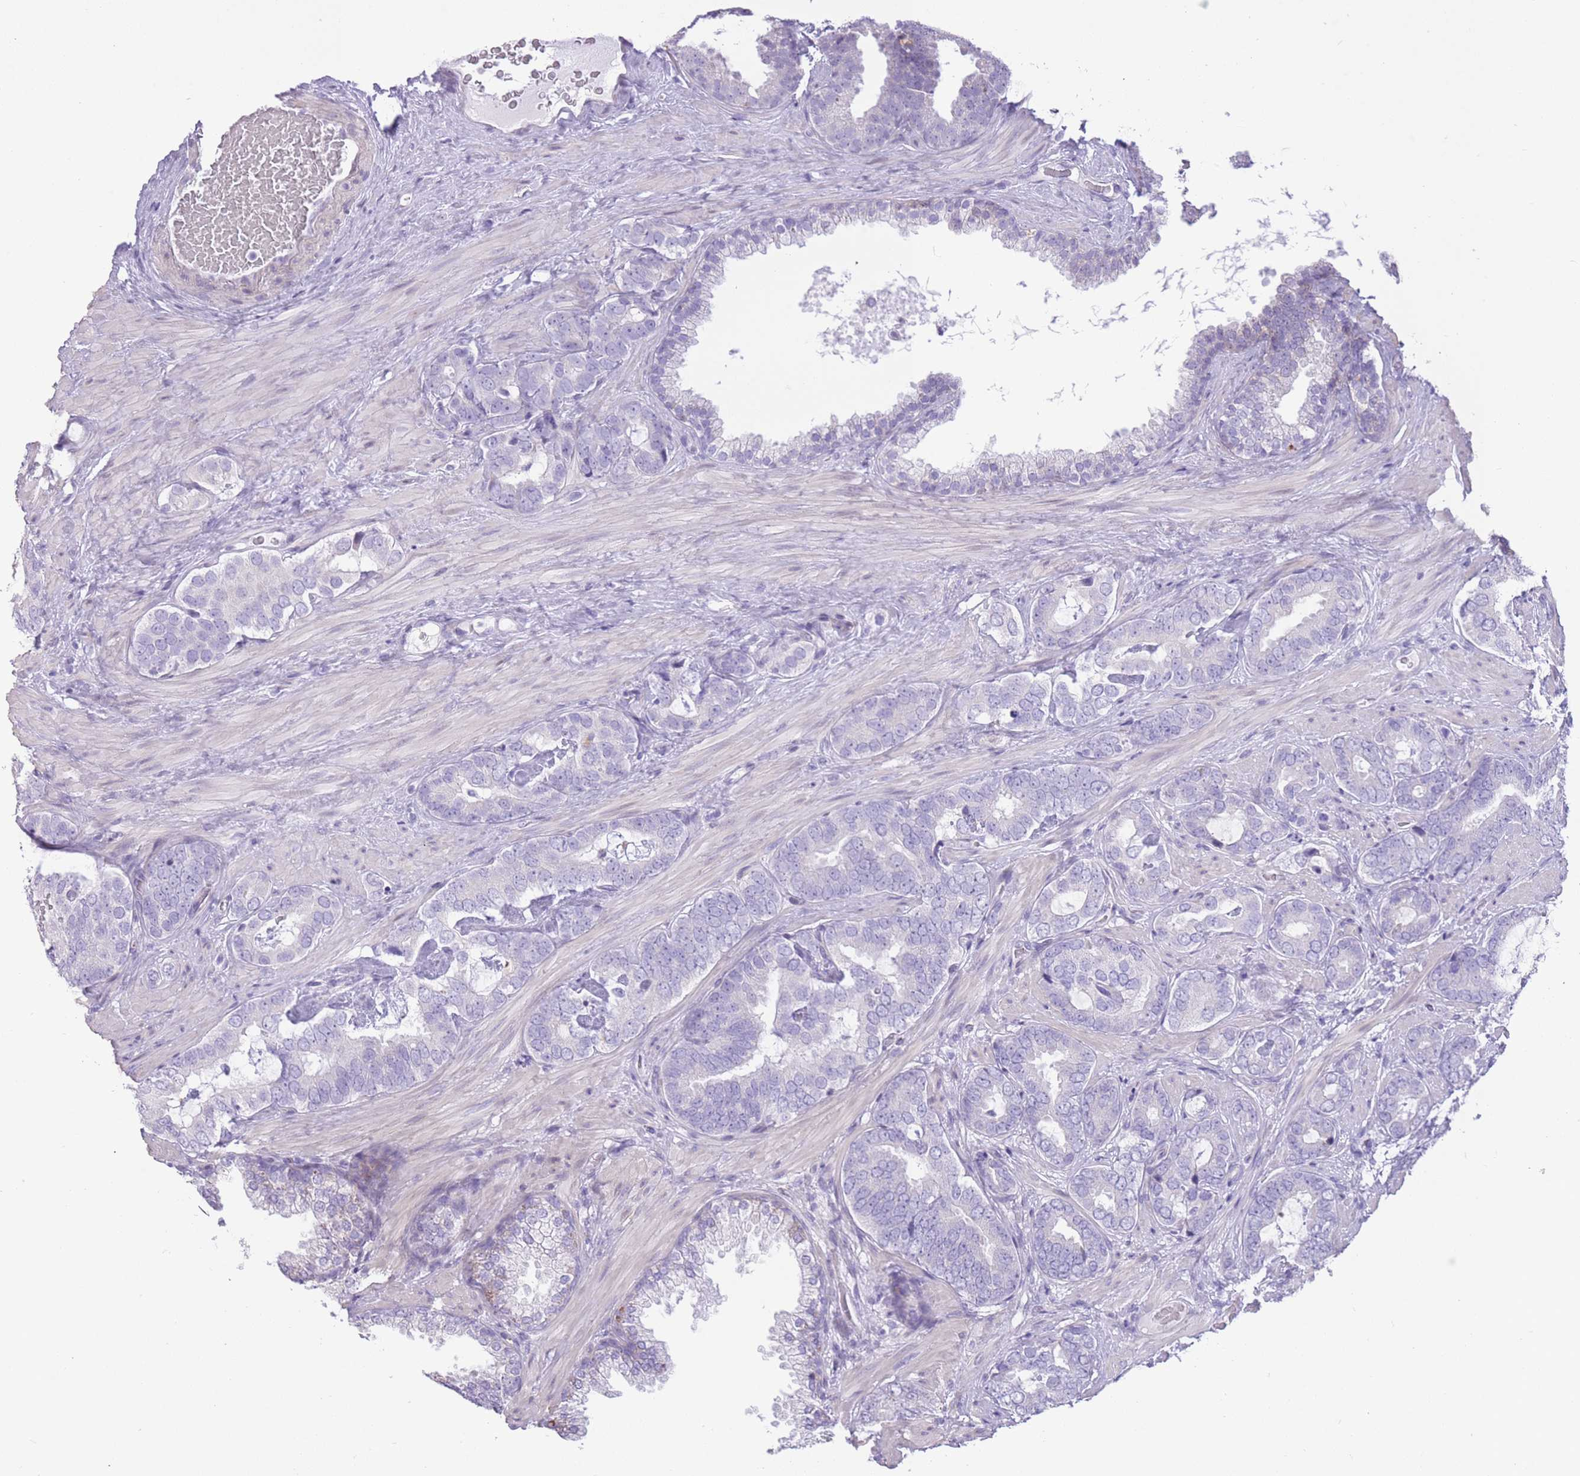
{"staining": {"intensity": "negative", "quantity": "none", "location": "none"}, "tissue": "prostate cancer", "cell_type": "Tumor cells", "image_type": "cancer", "snomed": [{"axis": "morphology", "description": "Adenocarcinoma, High grade"}, {"axis": "topography", "description": "Prostate"}], "caption": "High power microscopy photomicrograph of an immunohistochemistry (IHC) photomicrograph of high-grade adenocarcinoma (prostate), revealing no significant positivity in tumor cells.", "gene": "WDR70", "patient": {"sex": "male", "age": 71}}